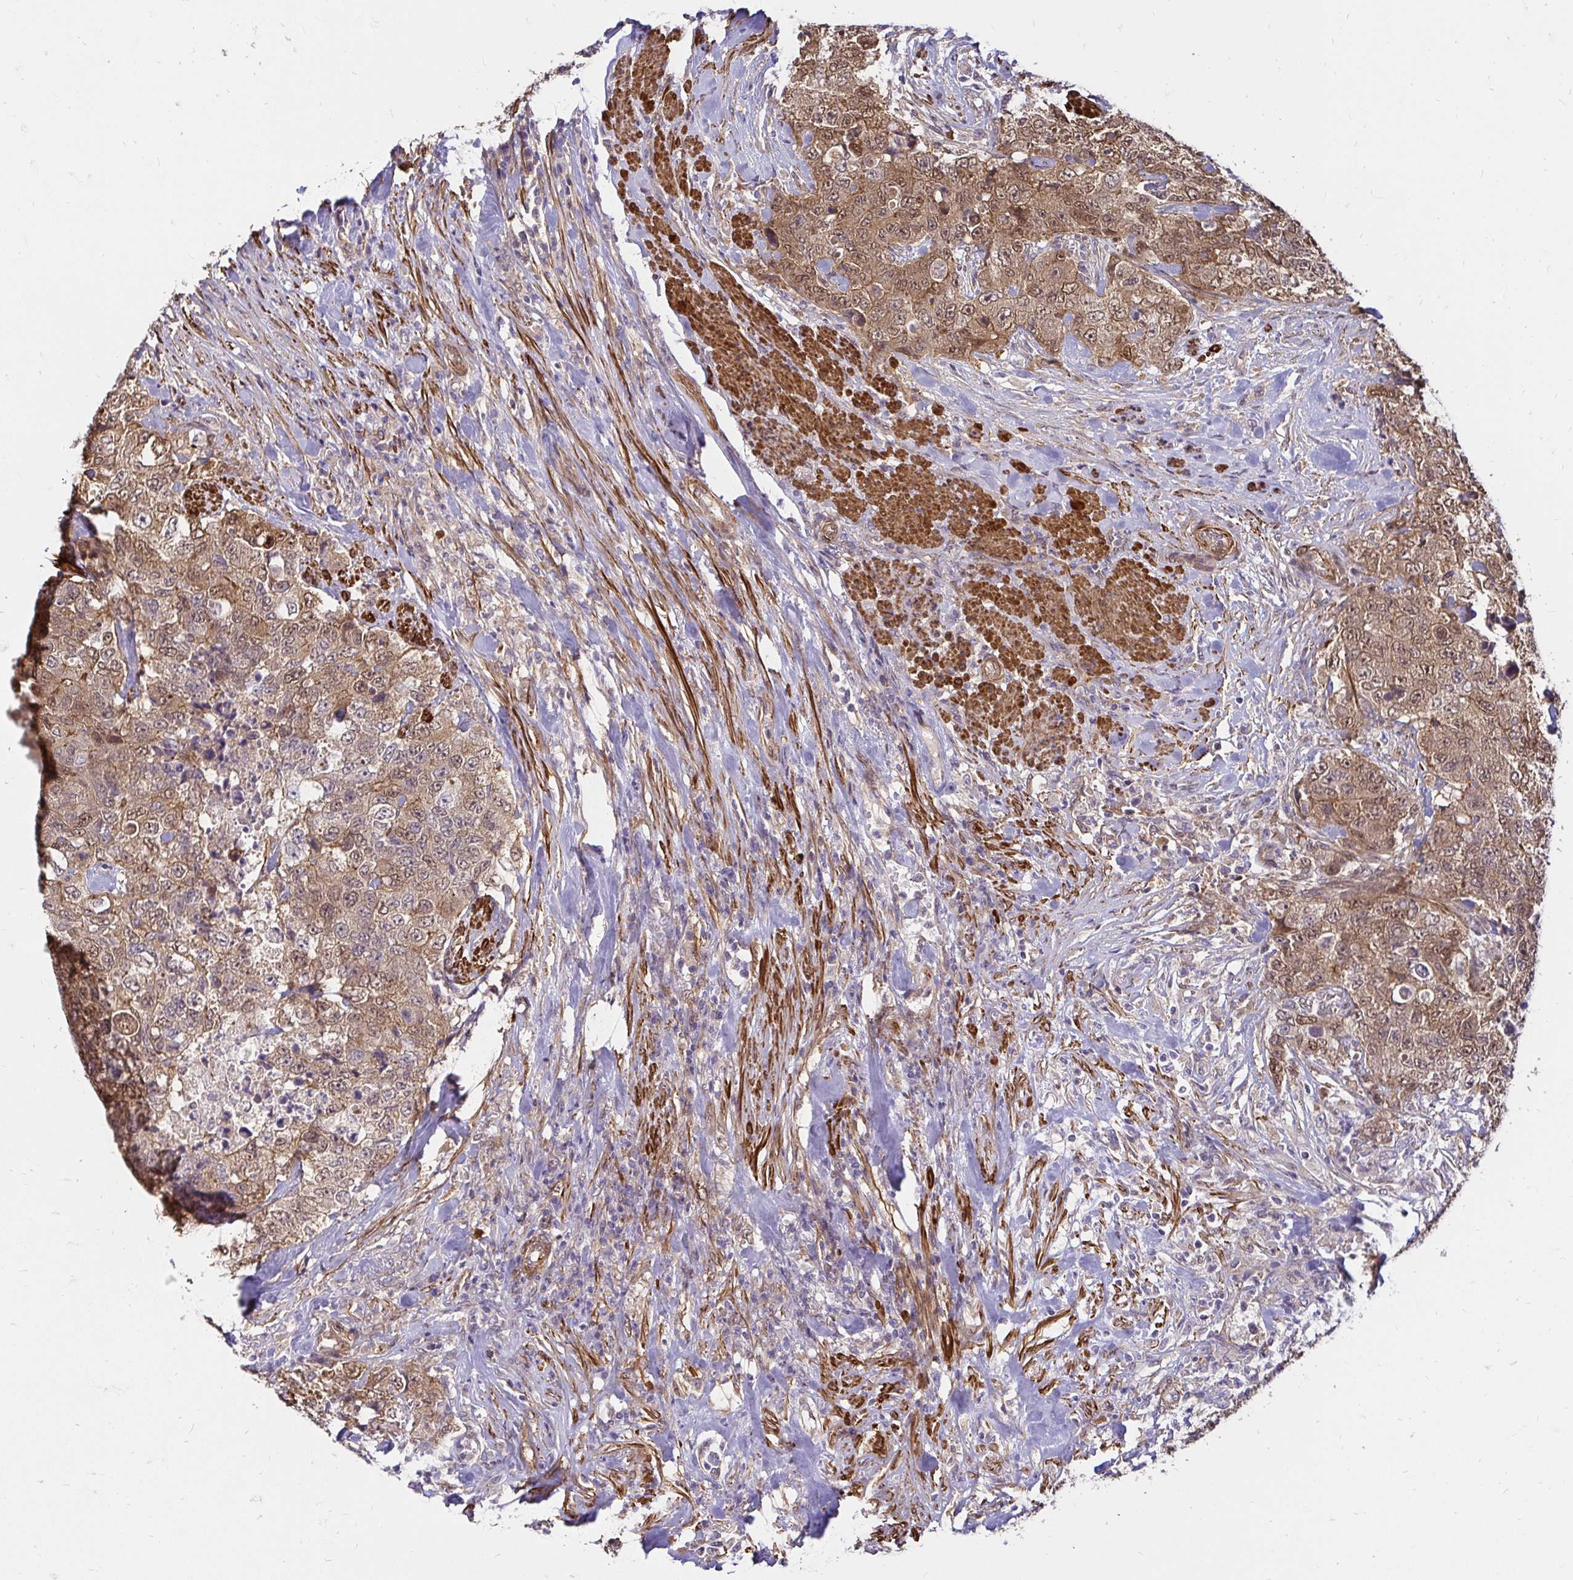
{"staining": {"intensity": "moderate", "quantity": ">75%", "location": "cytoplasmic/membranous,nuclear"}, "tissue": "urothelial cancer", "cell_type": "Tumor cells", "image_type": "cancer", "snomed": [{"axis": "morphology", "description": "Urothelial carcinoma, High grade"}, {"axis": "topography", "description": "Urinary bladder"}], "caption": "Immunohistochemistry (DAB (3,3'-diaminobenzidine)) staining of human urothelial cancer displays moderate cytoplasmic/membranous and nuclear protein expression in approximately >75% of tumor cells.", "gene": "YAP1", "patient": {"sex": "female", "age": 78}}